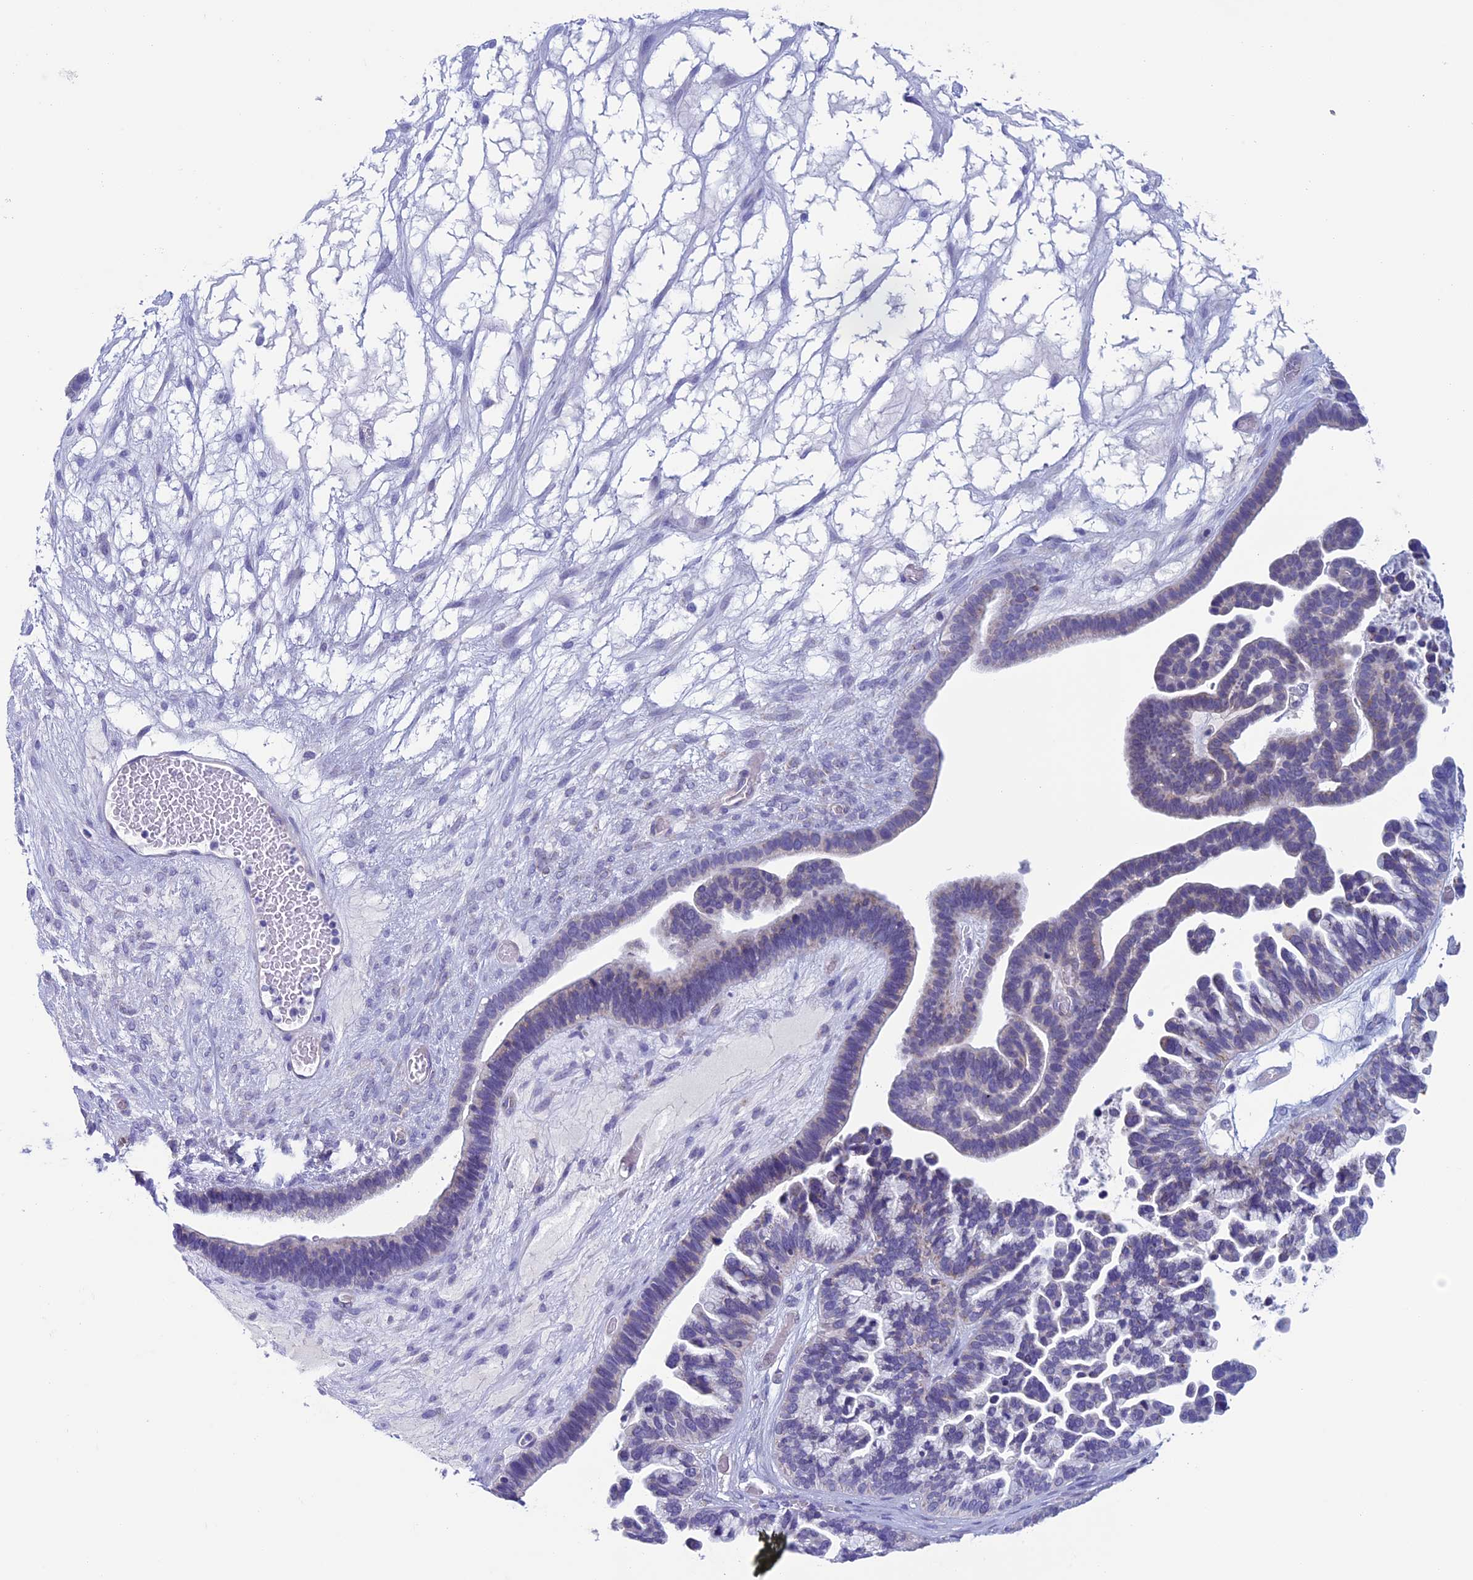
{"staining": {"intensity": "negative", "quantity": "none", "location": "none"}, "tissue": "ovarian cancer", "cell_type": "Tumor cells", "image_type": "cancer", "snomed": [{"axis": "morphology", "description": "Cystadenocarcinoma, serous, NOS"}, {"axis": "topography", "description": "Ovary"}], "caption": "An image of ovarian serous cystadenocarcinoma stained for a protein reveals no brown staining in tumor cells. (DAB (3,3'-diaminobenzidine) immunohistochemistry, high magnification).", "gene": "MFSD12", "patient": {"sex": "female", "age": 56}}